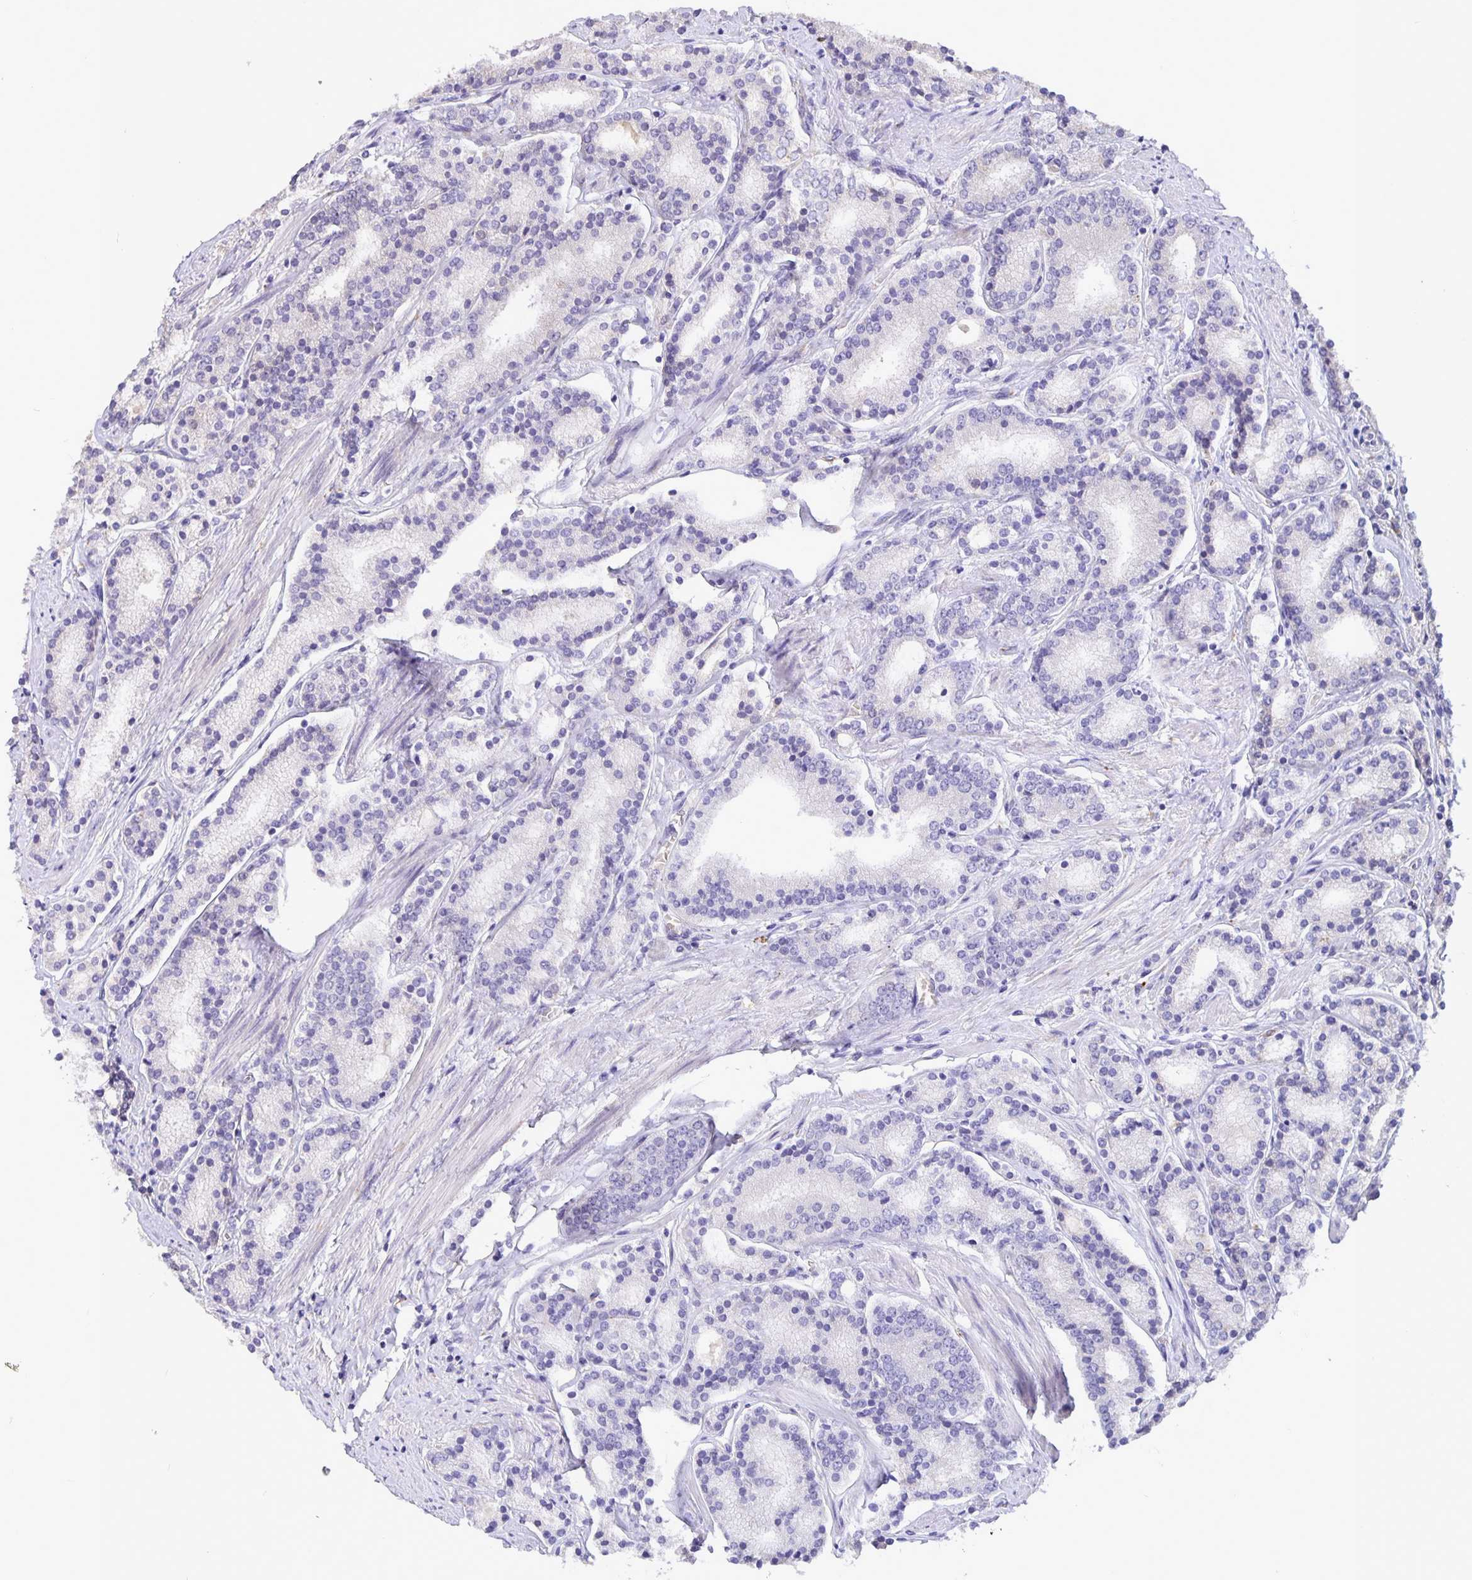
{"staining": {"intensity": "negative", "quantity": "none", "location": "none"}, "tissue": "prostate cancer", "cell_type": "Tumor cells", "image_type": "cancer", "snomed": [{"axis": "morphology", "description": "Adenocarcinoma, High grade"}, {"axis": "topography", "description": "Prostate"}], "caption": "Micrograph shows no protein staining in tumor cells of prostate cancer (high-grade adenocarcinoma) tissue.", "gene": "EML6", "patient": {"sex": "male", "age": 63}}